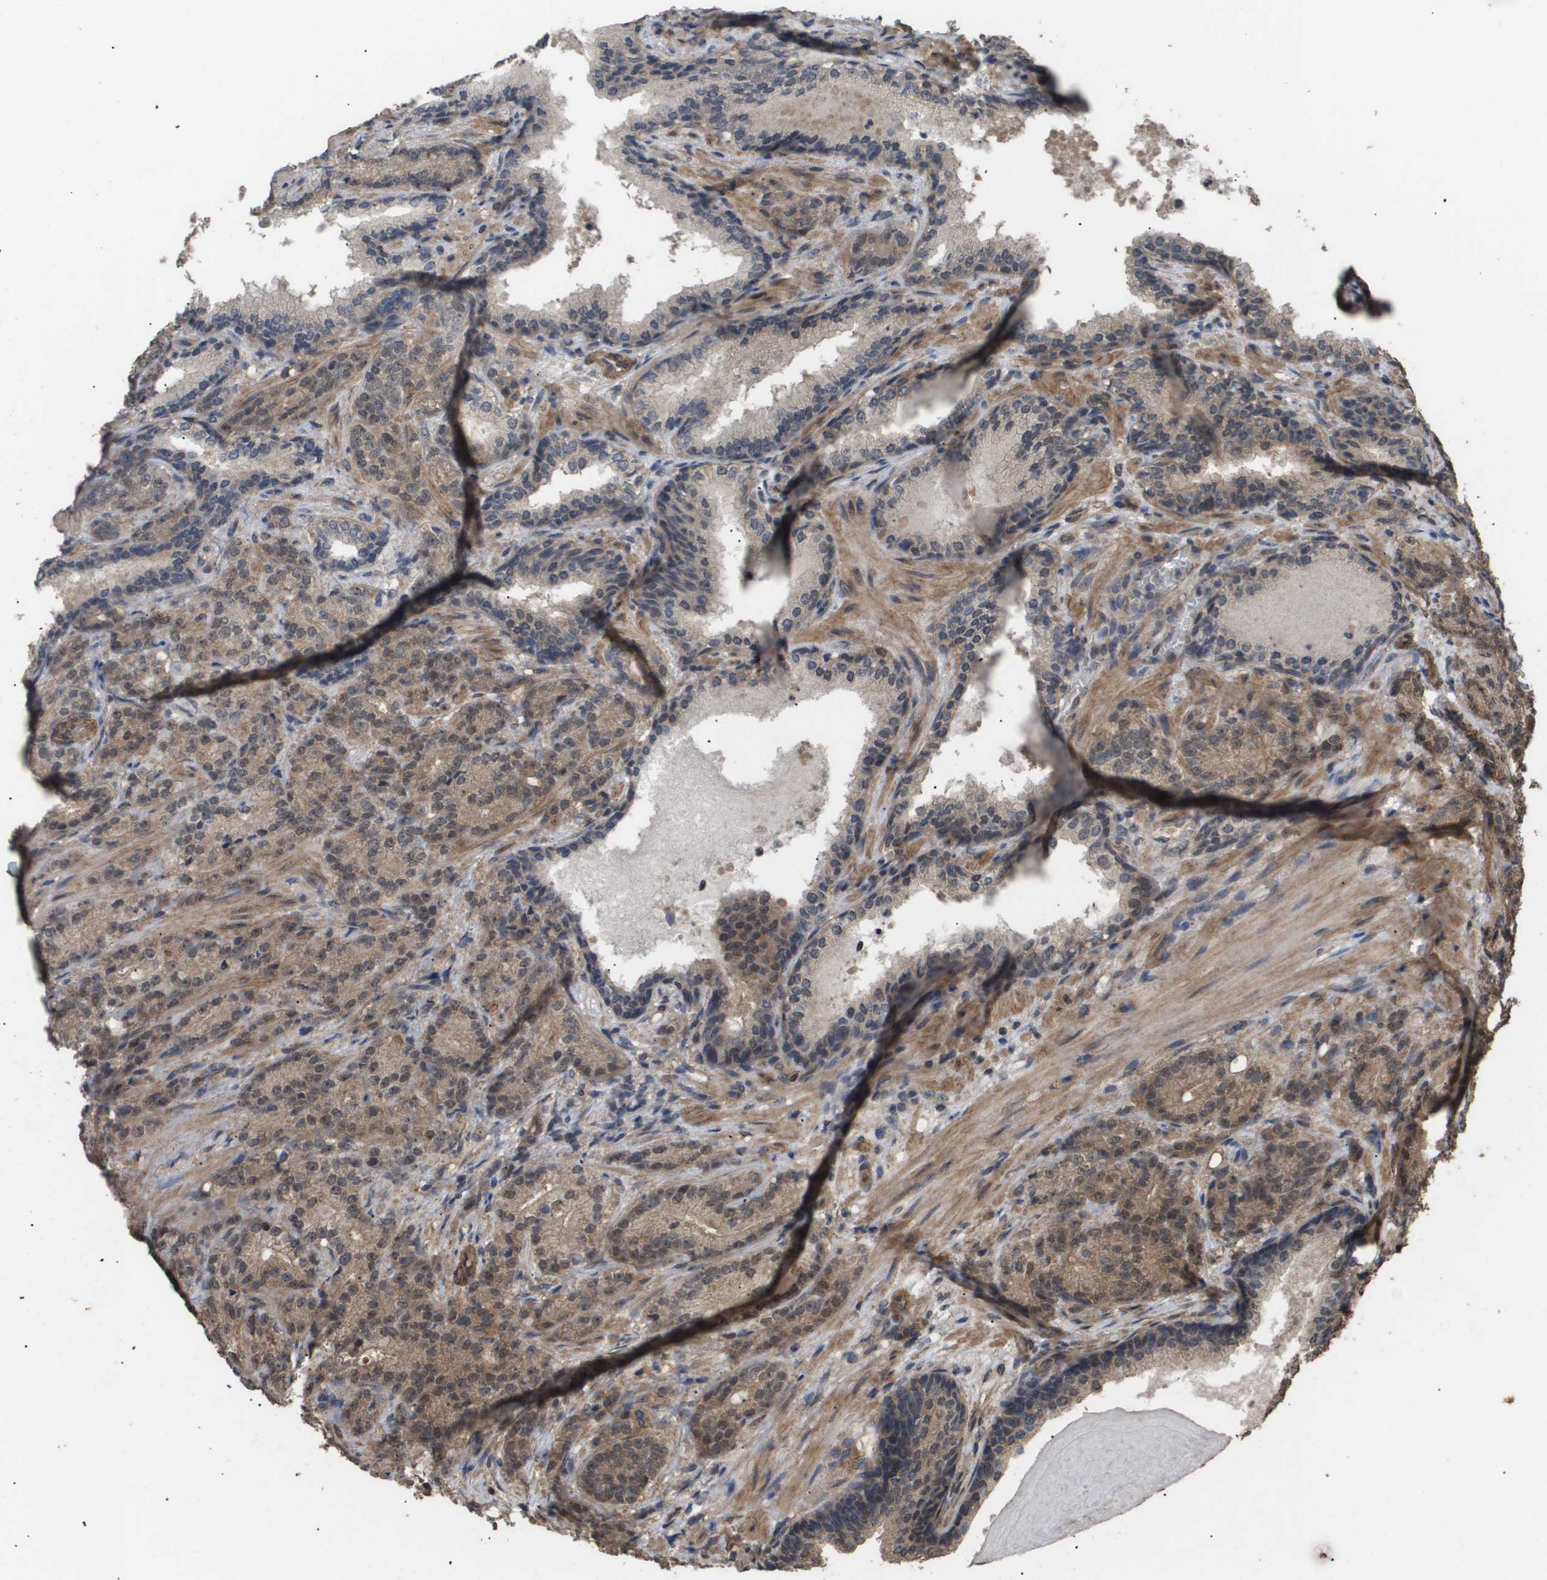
{"staining": {"intensity": "moderate", "quantity": ">75%", "location": "cytoplasmic/membranous,nuclear"}, "tissue": "prostate cancer", "cell_type": "Tumor cells", "image_type": "cancer", "snomed": [{"axis": "morphology", "description": "Adenocarcinoma, High grade"}, {"axis": "topography", "description": "Prostate"}], "caption": "The photomicrograph displays immunohistochemical staining of prostate cancer (high-grade adenocarcinoma). There is moderate cytoplasmic/membranous and nuclear staining is appreciated in approximately >75% of tumor cells. The staining was performed using DAB to visualize the protein expression in brown, while the nuclei were stained in blue with hematoxylin (Magnification: 20x).", "gene": "CUL5", "patient": {"sex": "male", "age": 61}}